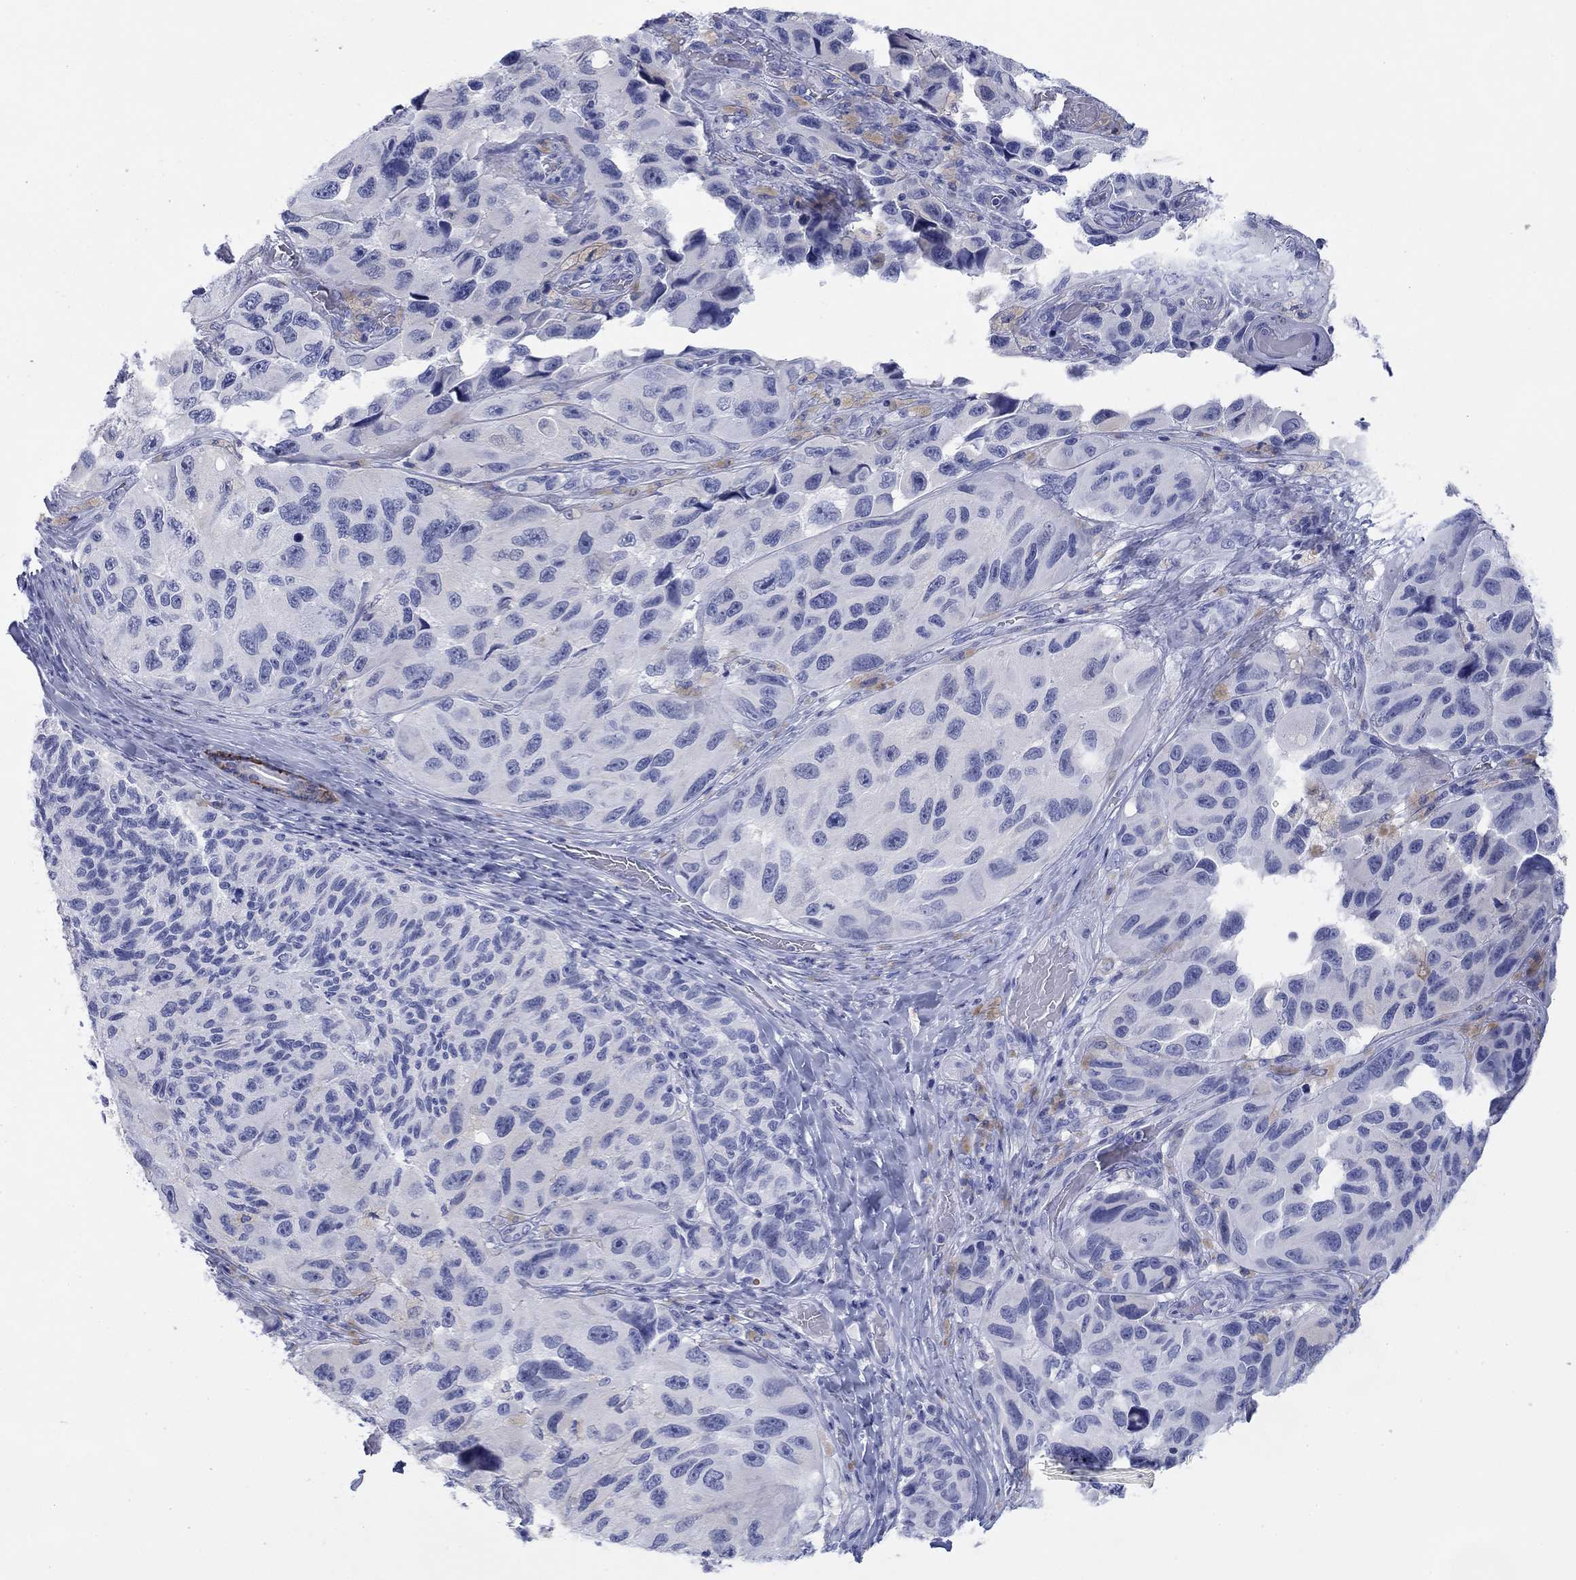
{"staining": {"intensity": "negative", "quantity": "none", "location": "none"}, "tissue": "melanoma", "cell_type": "Tumor cells", "image_type": "cancer", "snomed": [{"axis": "morphology", "description": "Malignant melanoma, NOS"}, {"axis": "topography", "description": "Skin"}], "caption": "Tumor cells are negative for protein expression in human malignant melanoma.", "gene": "ATP1B1", "patient": {"sex": "female", "age": 73}}